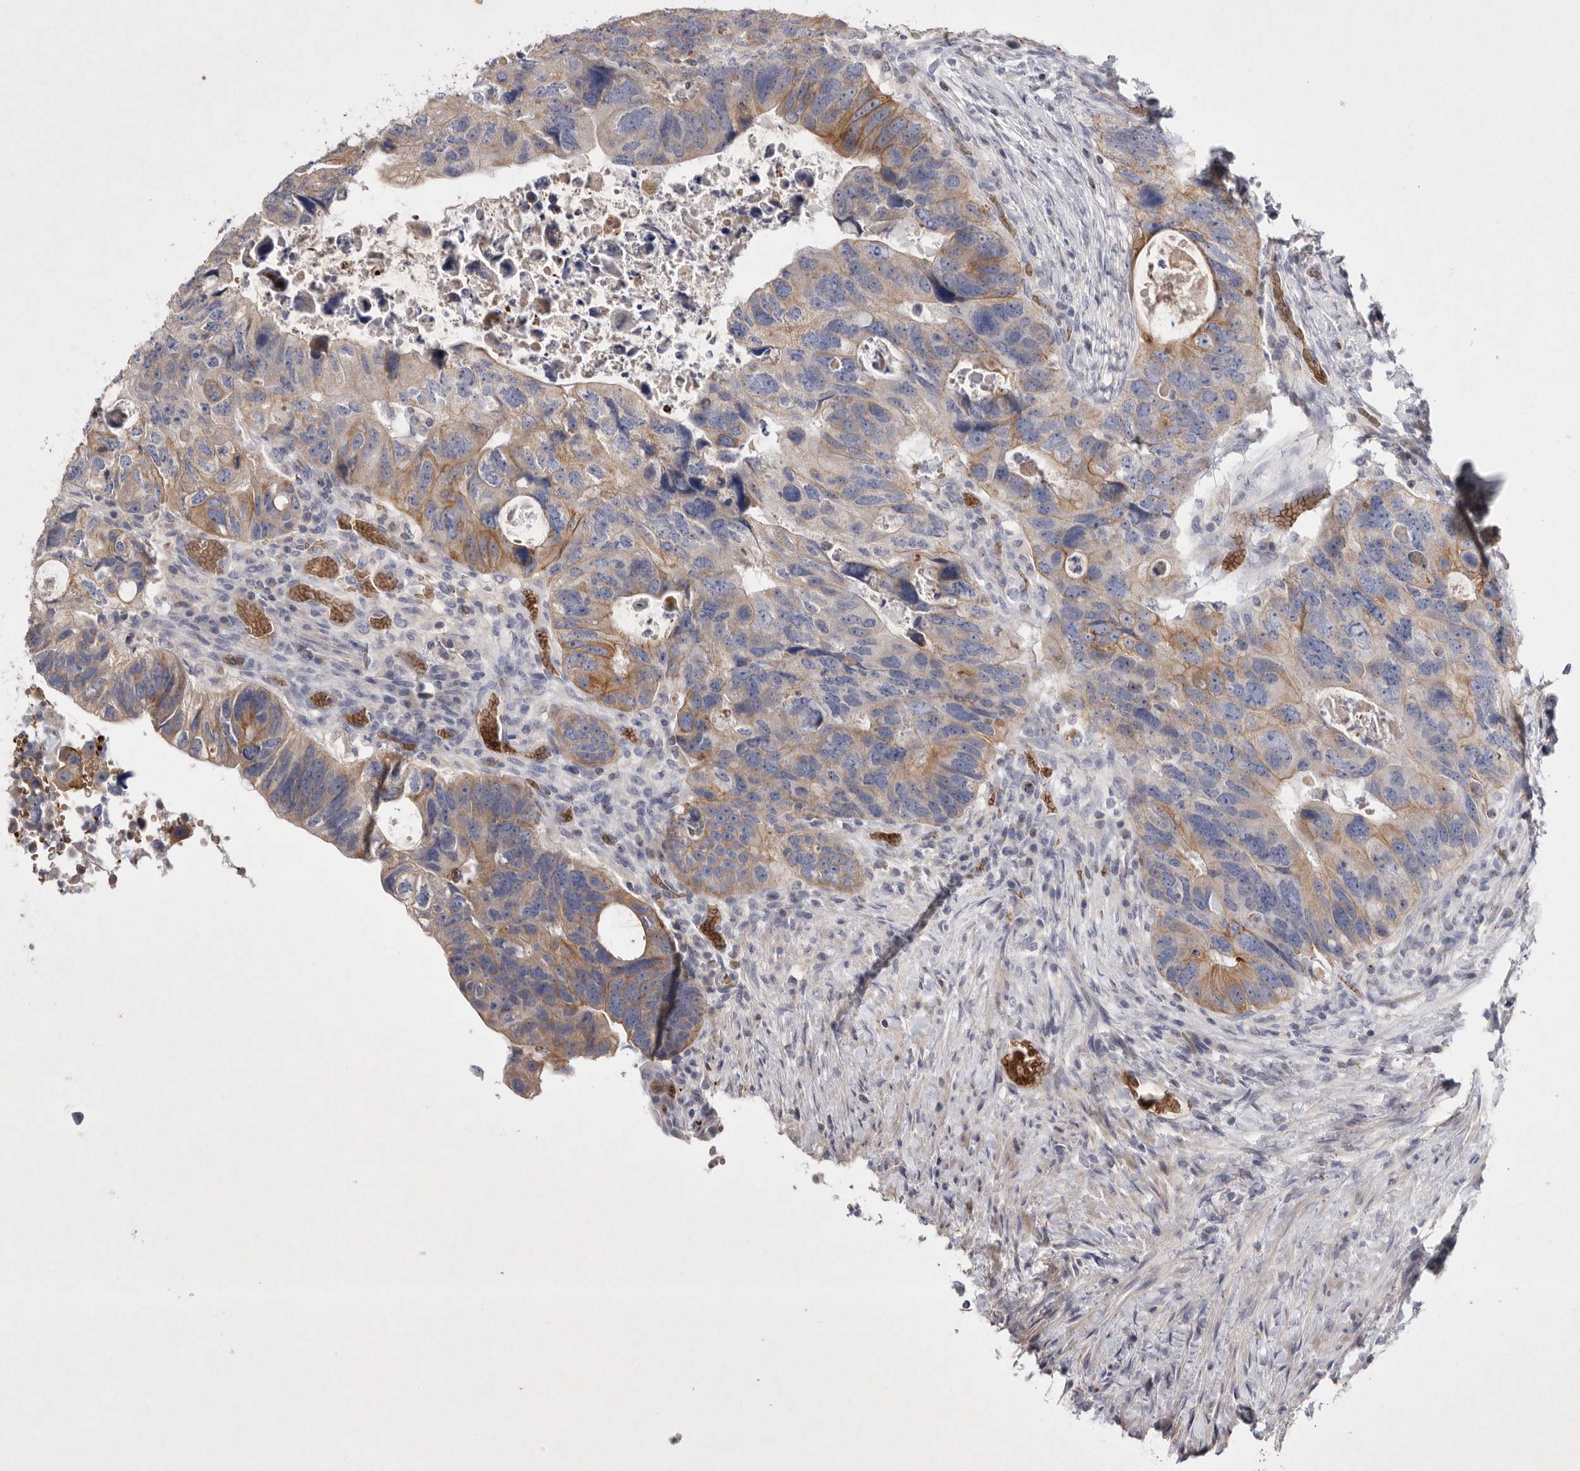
{"staining": {"intensity": "moderate", "quantity": "<25%", "location": "cytoplasmic/membranous"}, "tissue": "colorectal cancer", "cell_type": "Tumor cells", "image_type": "cancer", "snomed": [{"axis": "morphology", "description": "Adenocarcinoma, NOS"}, {"axis": "topography", "description": "Rectum"}], "caption": "This is an image of immunohistochemistry staining of colorectal cancer (adenocarcinoma), which shows moderate expression in the cytoplasmic/membranous of tumor cells.", "gene": "TNFSF14", "patient": {"sex": "male", "age": 59}}